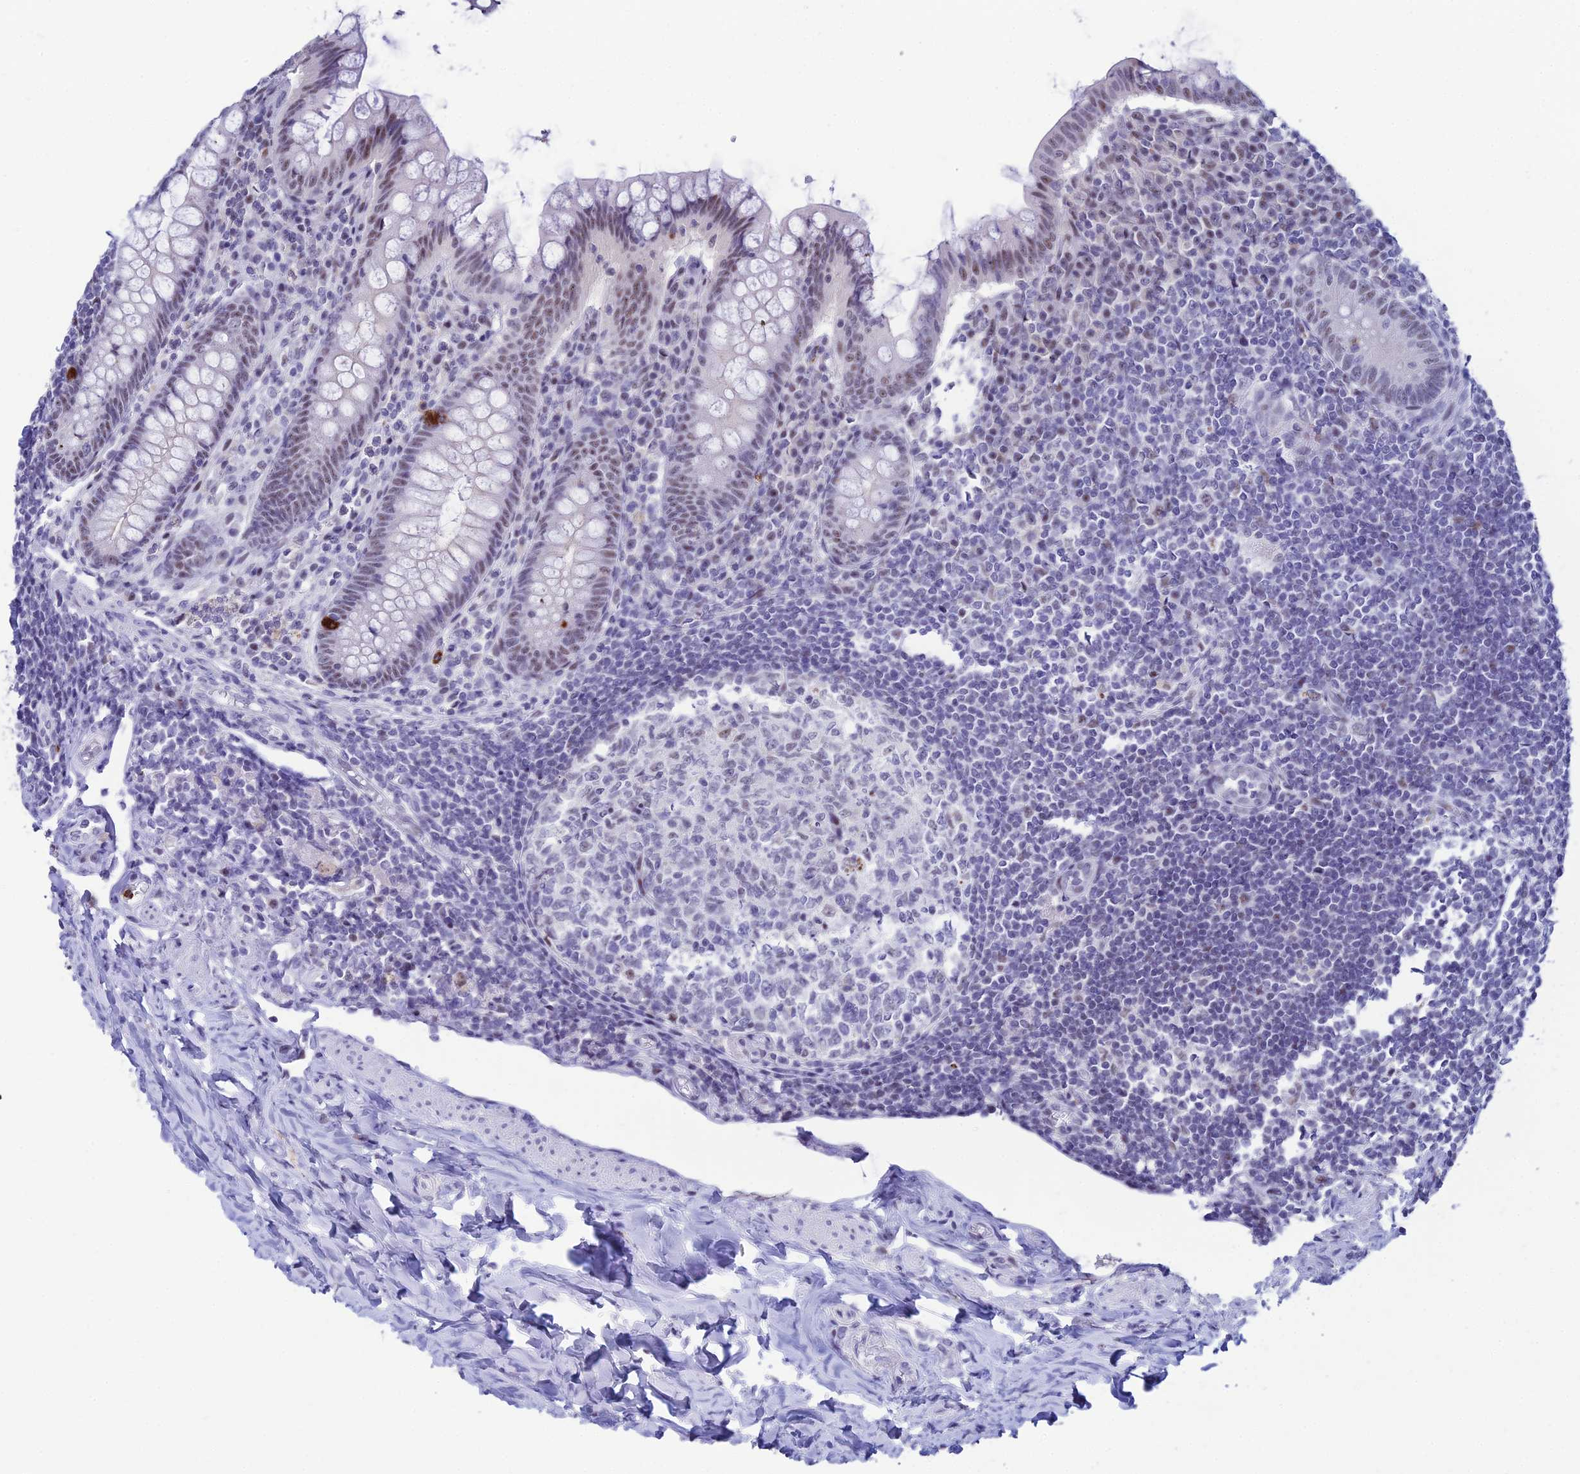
{"staining": {"intensity": "strong", "quantity": "<25%", "location": "cytoplasmic/membranous"}, "tissue": "appendix", "cell_type": "Glandular cells", "image_type": "normal", "snomed": [{"axis": "morphology", "description": "Normal tissue, NOS"}, {"axis": "topography", "description": "Appendix"}], "caption": "Appendix stained with DAB (3,3'-diaminobenzidine) immunohistochemistry displays medium levels of strong cytoplasmic/membranous staining in approximately <25% of glandular cells. (Brightfield microscopy of DAB IHC at high magnification).", "gene": "MFSD2B", "patient": {"sex": "female", "age": 33}}